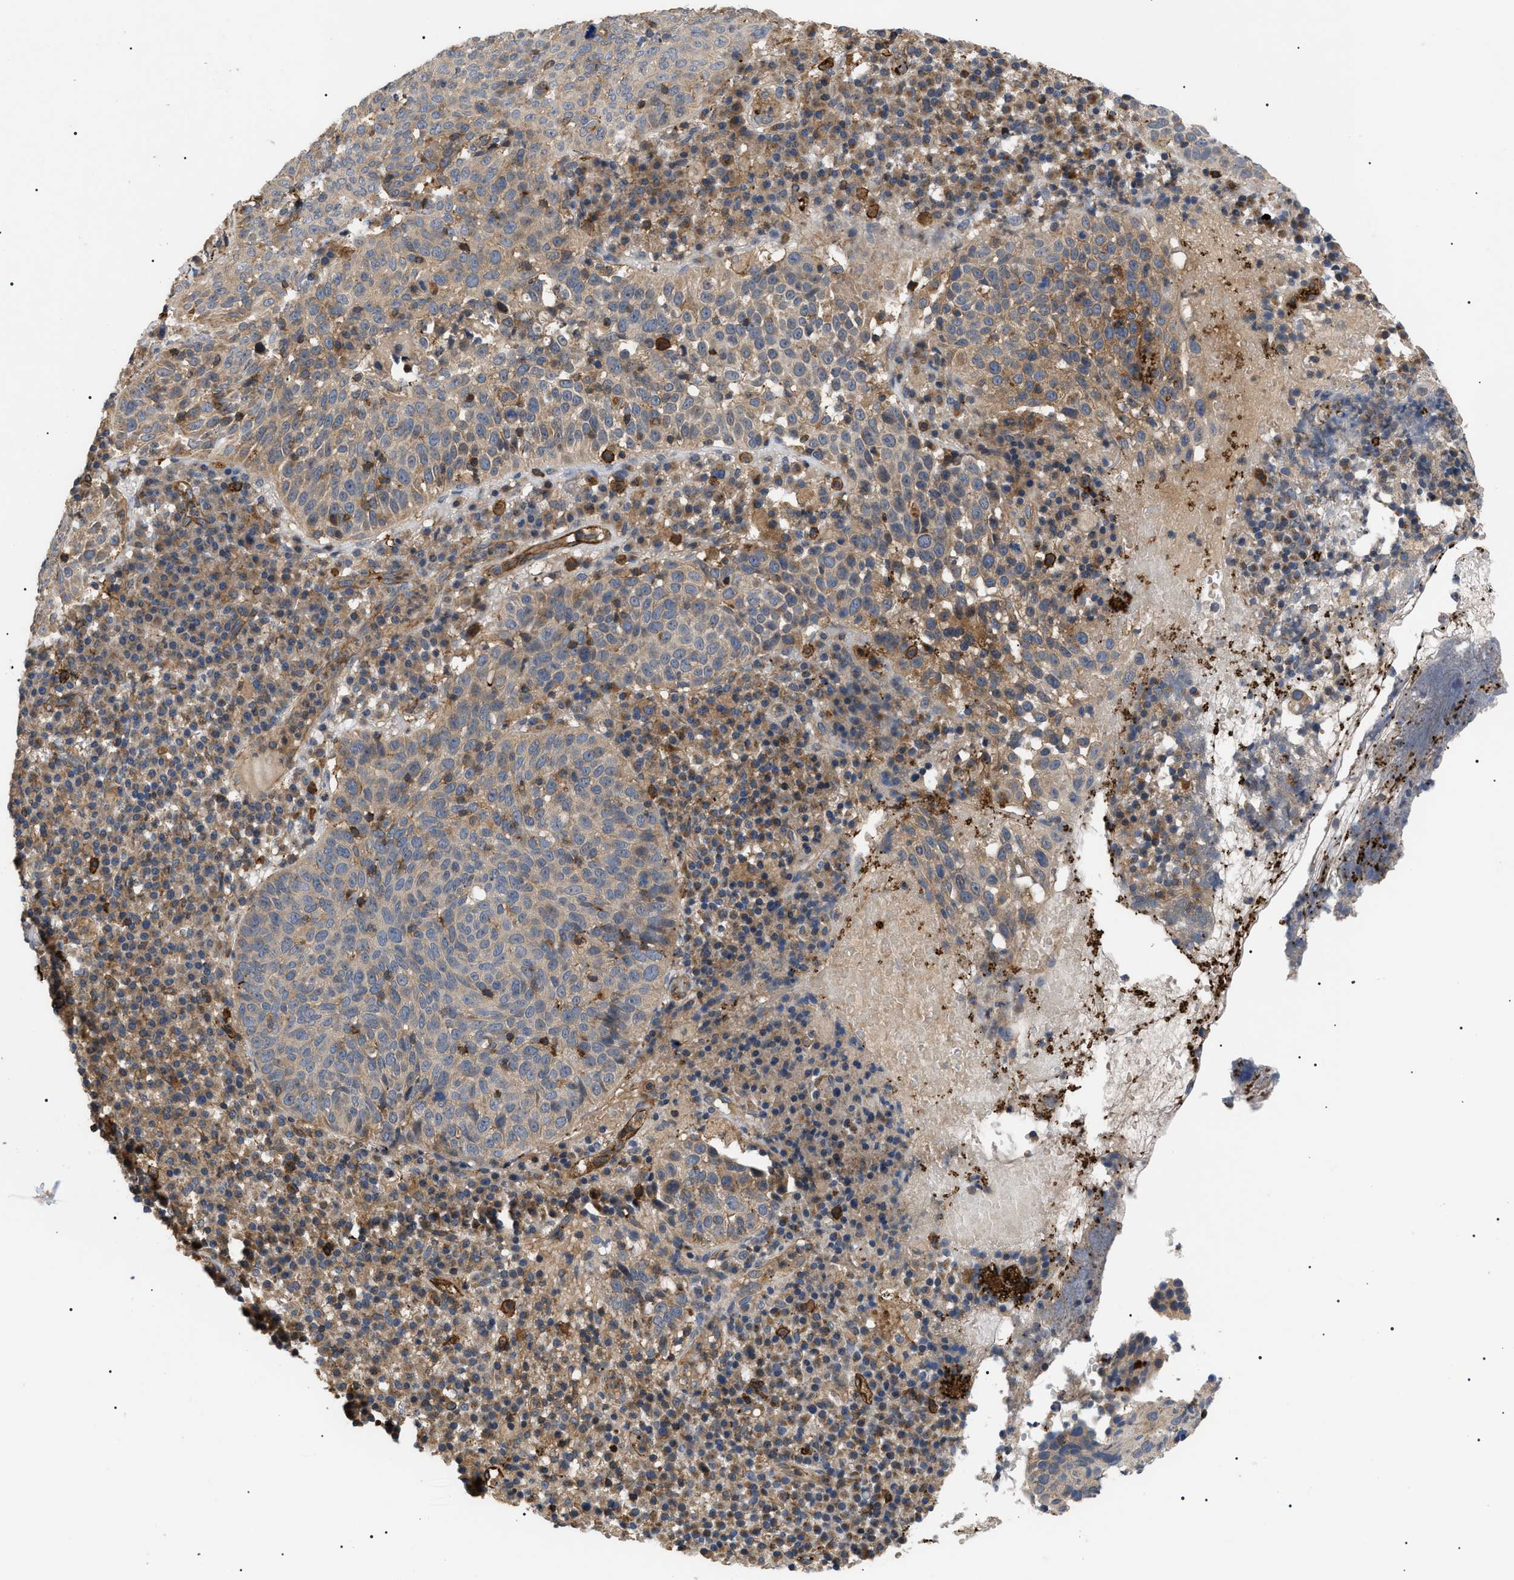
{"staining": {"intensity": "weak", "quantity": "25%-75%", "location": "cytoplasmic/membranous"}, "tissue": "skin cancer", "cell_type": "Tumor cells", "image_type": "cancer", "snomed": [{"axis": "morphology", "description": "Squamous cell carcinoma in situ, NOS"}, {"axis": "morphology", "description": "Squamous cell carcinoma, NOS"}, {"axis": "topography", "description": "Skin"}], "caption": "Squamous cell carcinoma (skin) was stained to show a protein in brown. There is low levels of weak cytoplasmic/membranous expression in approximately 25%-75% of tumor cells.", "gene": "TMTC4", "patient": {"sex": "male", "age": 93}}